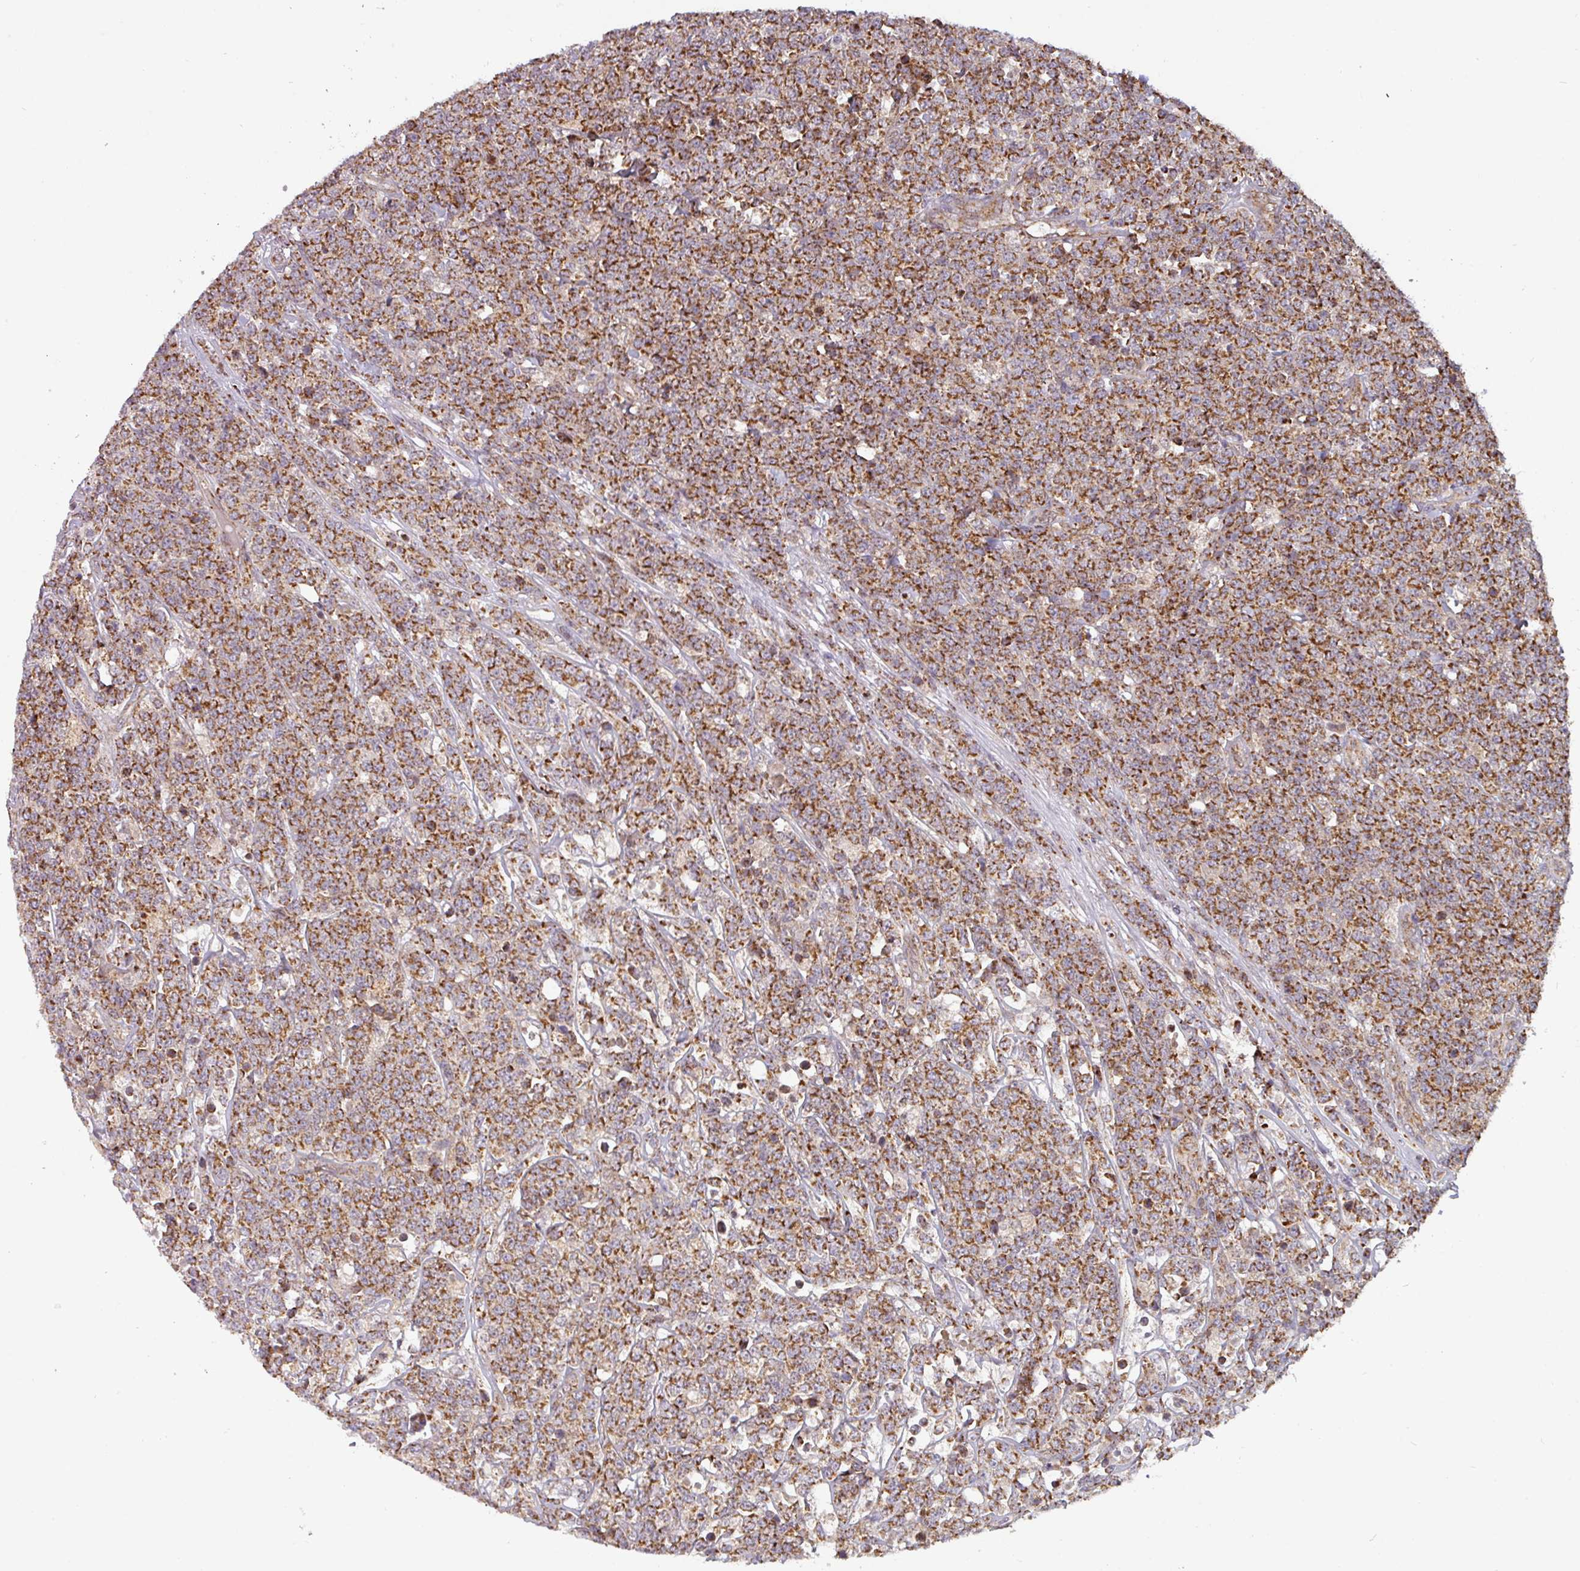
{"staining": {"intensity": "strong", "quantity": ">75%", "location": "cytoplasmic/membranous"}, "tissue": "lymphoma", "cell_type": "Tumor cells", "image_type": "cancer", "snomed": [{"axis": "morphology", "description": "Malignant lymphoma, non-Hodgkin's type, High grade"}, {"axis": "topography", "description": "Small intestine"}], "caption": "This image demonstrates IHC staining of human lymphoma, with high strong cytoplasmic/membranous expression in approximately >75% of tumor cells.", "gene": "MRPS16", "patient": {"sex": "male", "age": 8}}